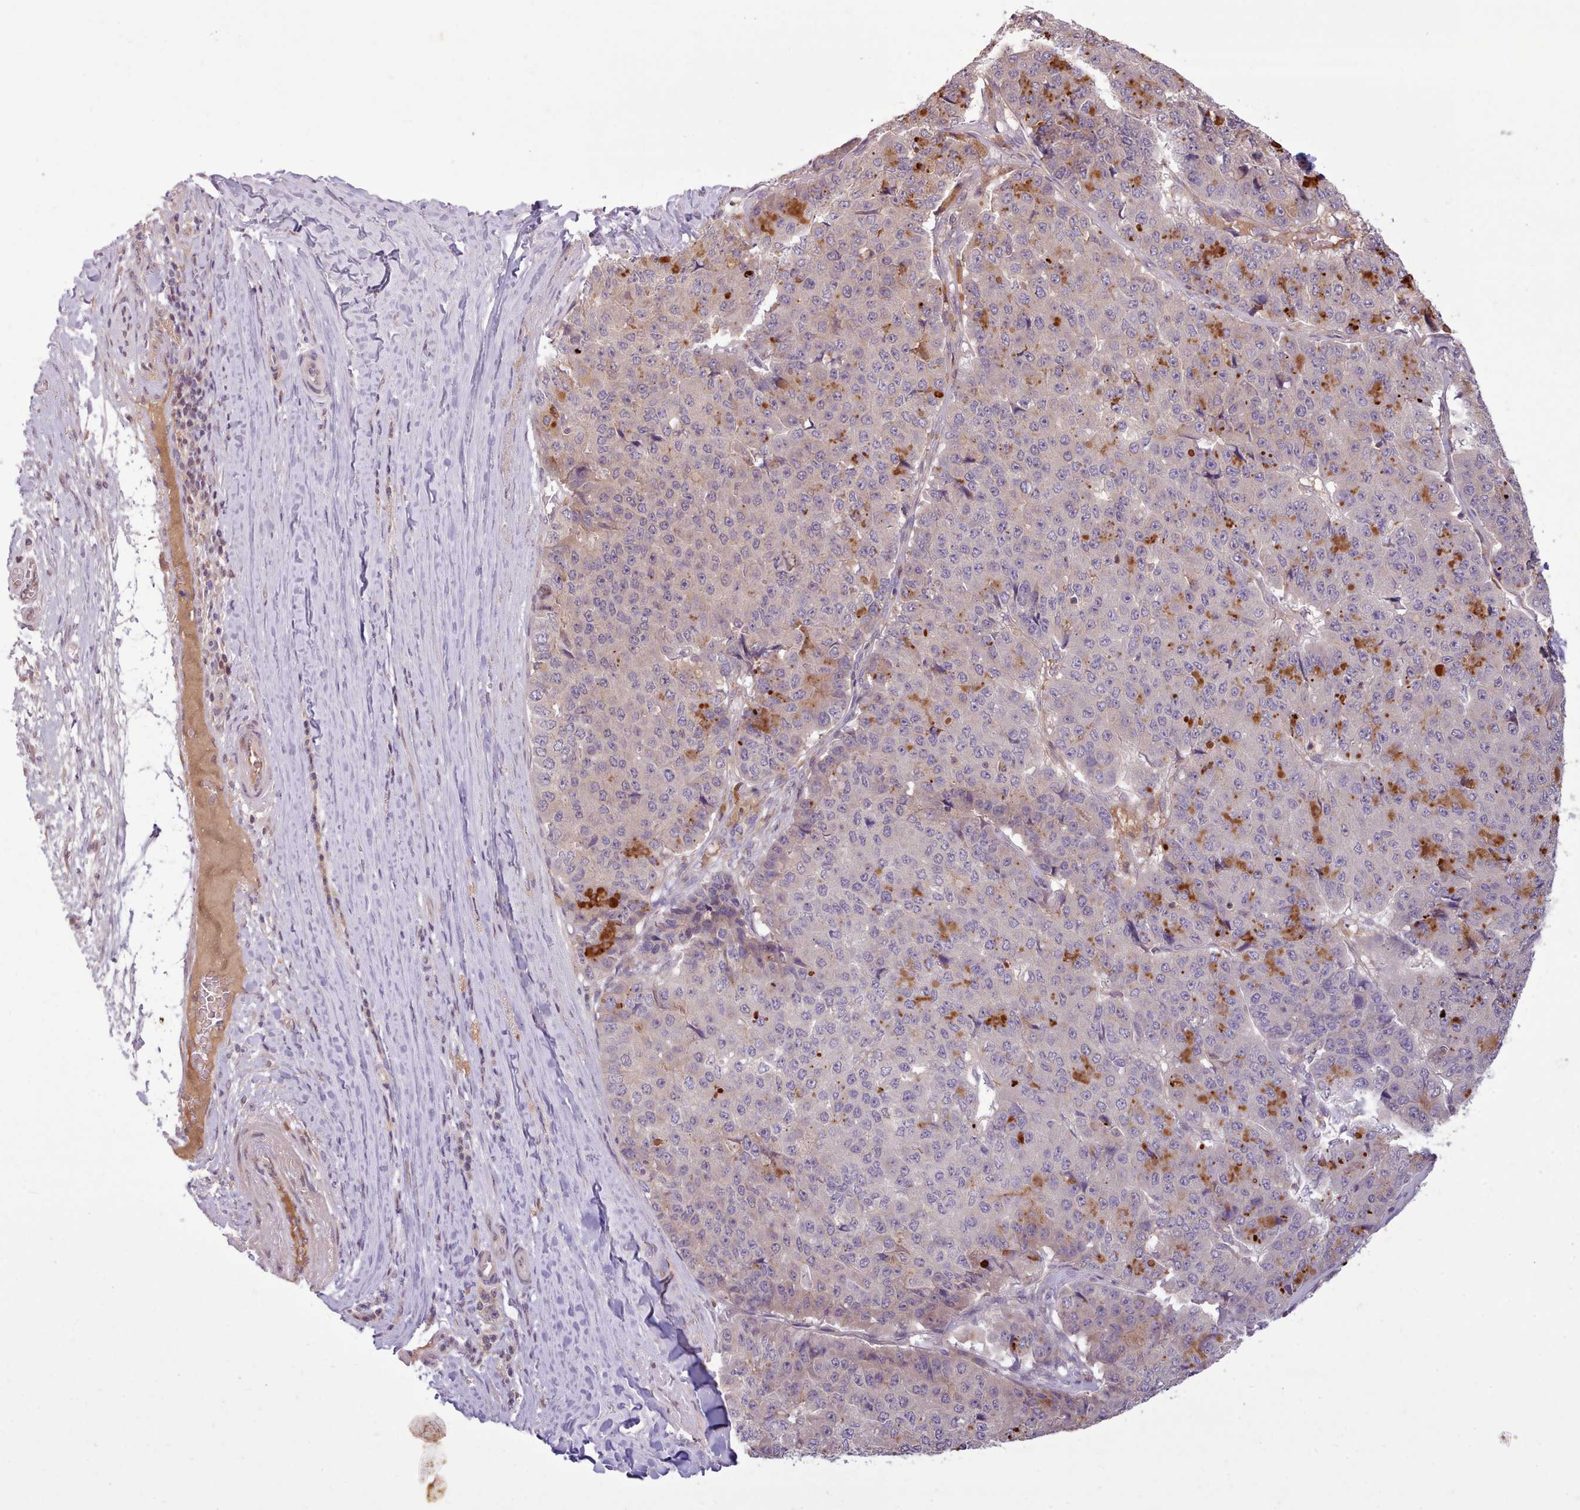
{"staining": {"intensity": "moderate", "quantity": "<25%", "location": "cytoplasmic/membranous"}, "tissue": "pancreatic cancer", "cell_type": "Tumor cells", "image_type": "cancer", "snomed": [{"axis": "morphology", "description": "Adenocarcinoma, NOS"}, {"axis": "topography", "description": "Pancreas"}], "caption": "Pancreatic cancer (adenocarcinoma) stained for a protein (brown) shows moderate cytoplasmic/membranous positive staining in about <25% of tumor cells.", "gene": "NMRK1", "patient": {"sex": "male", "age": 50}}